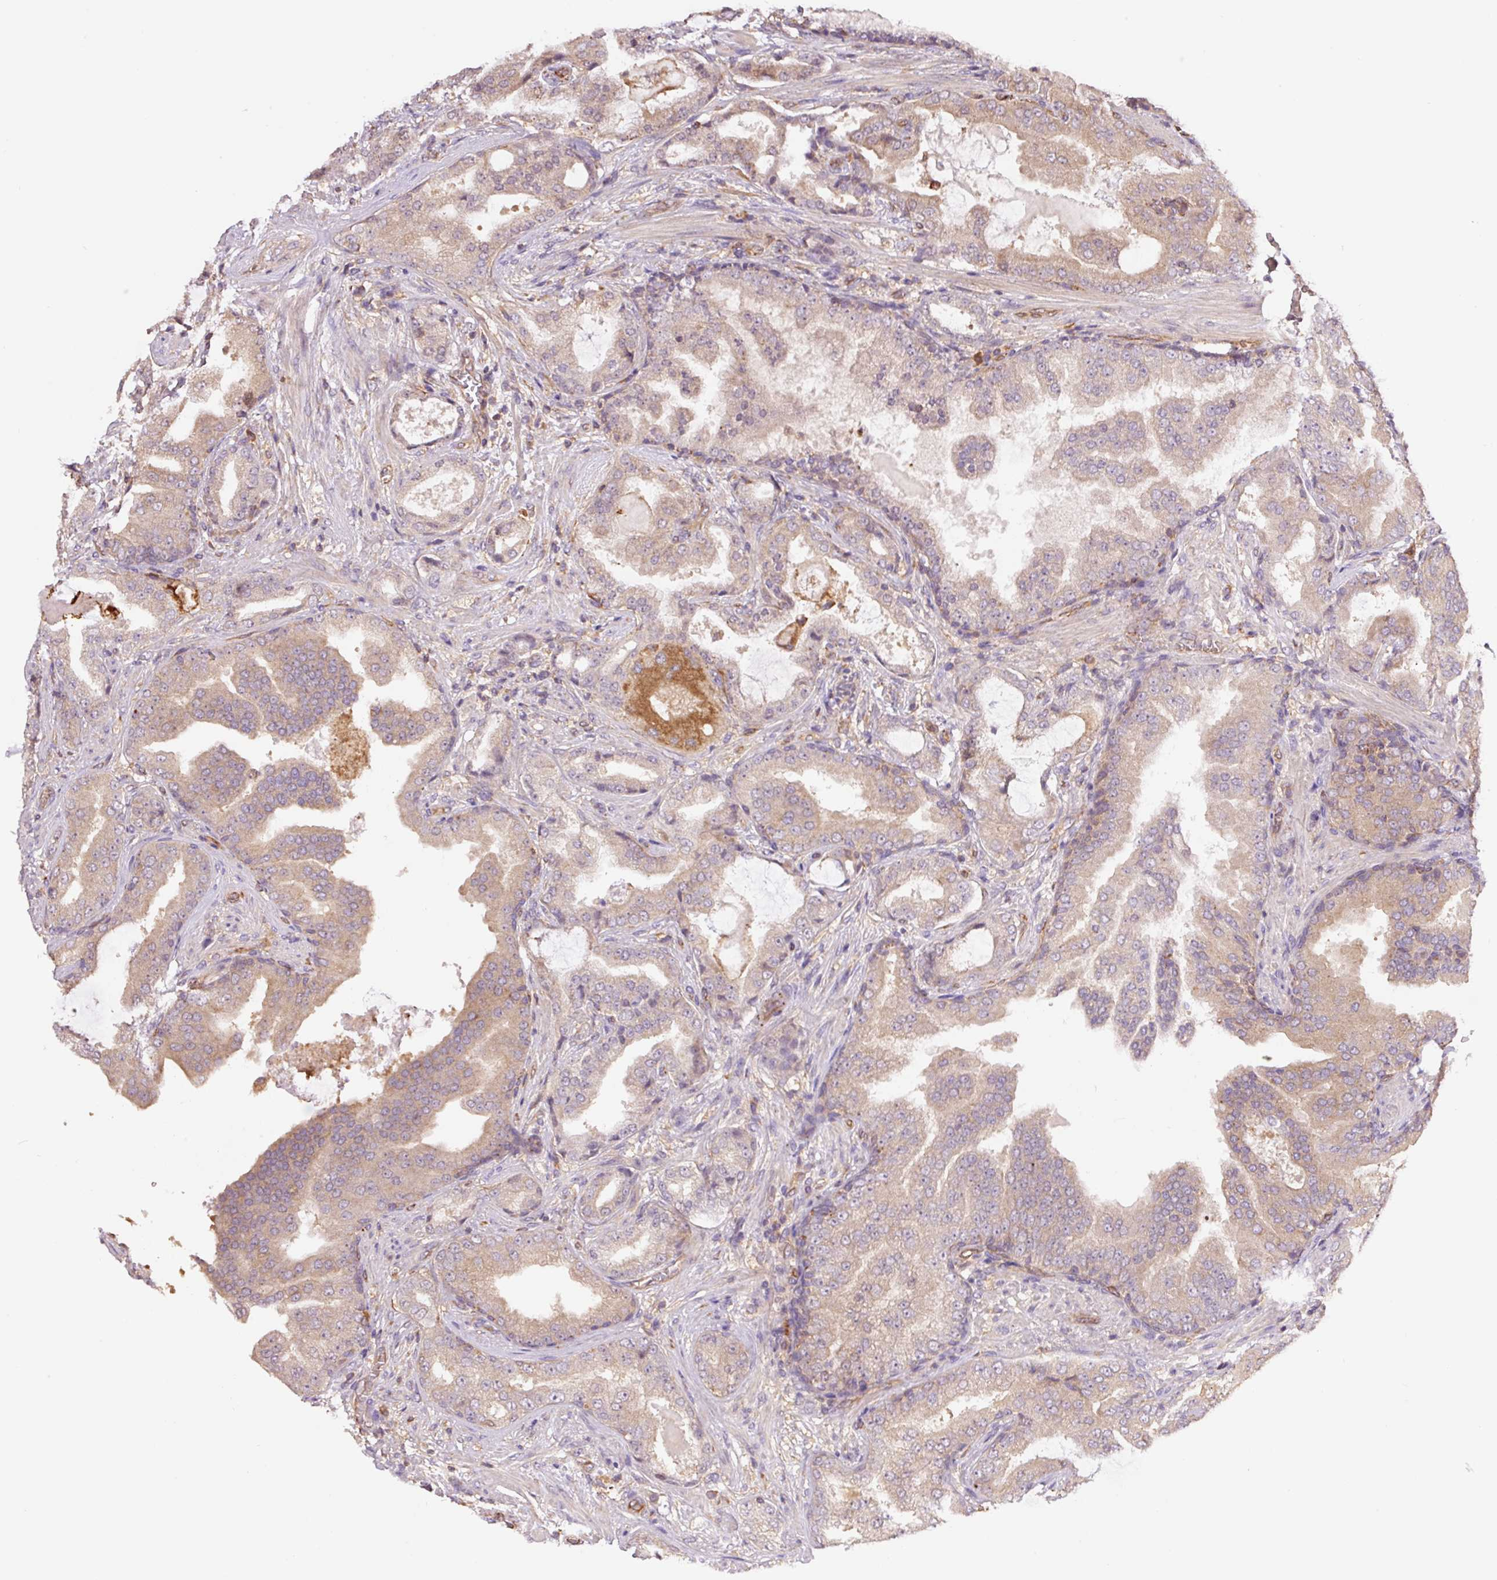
{"staining": {"intensity": "weak", "quantity": "25%-75%", "location": "cytoplasmic/membranous"}, "tissue": "prostate cancer", "cell_type": "Tumor cells", "image_type": "cancer", "snomed": [{"axis": "morphology", "description": "Adenocarcinoma, High grade"}, {"axis": "topography", "description": "Prostate"}], "caption": "This is an image of immunohistochemistry (IHC) staining of prostate high-grade adenocarcinoma, which shows weak positivity in the cytoplasmic/membranous of tumor cells.", "gene": "PCK2", "patient": {"sex": "male", "age": 68}}